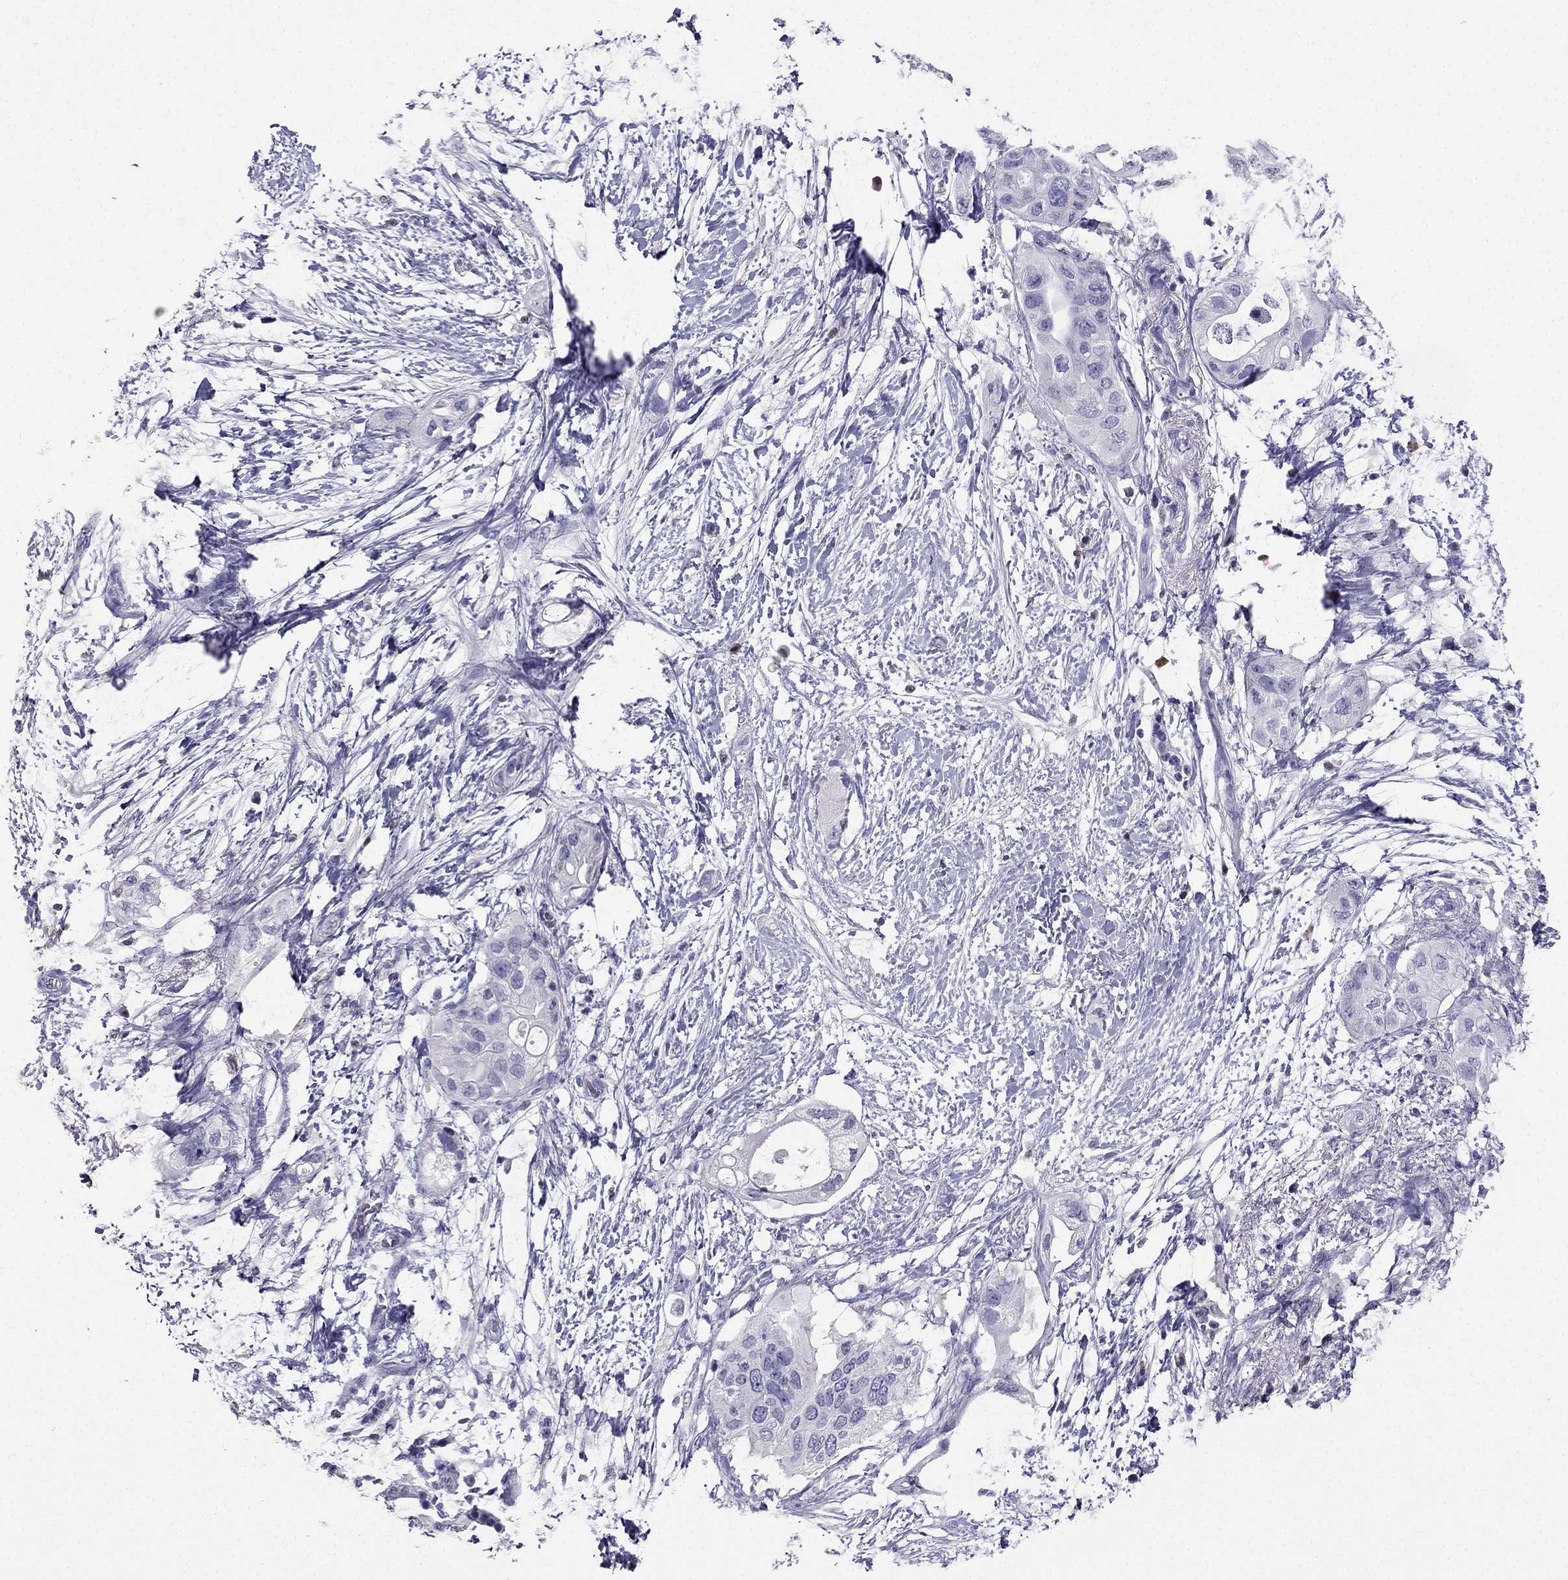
{"staining": {"intensity": "negative", "quantity": "none", "location": "none"}, "tissue": "pancreatic cancer", "cell_type": "Tumor cells", "image_type": "cancer", "snomed": [{"axis": "morphology", "description": "Adenocarcinoma, NOS"}, {"axis": "topography", "description": "Pancreas"}], "caption": "Photomicrograph shows no protein positivity in tumor cells of adenocarcinoma (pancreatic) tissue.", "gene": "ARID3A", "patient": {"sex": "female", "age": 72}}